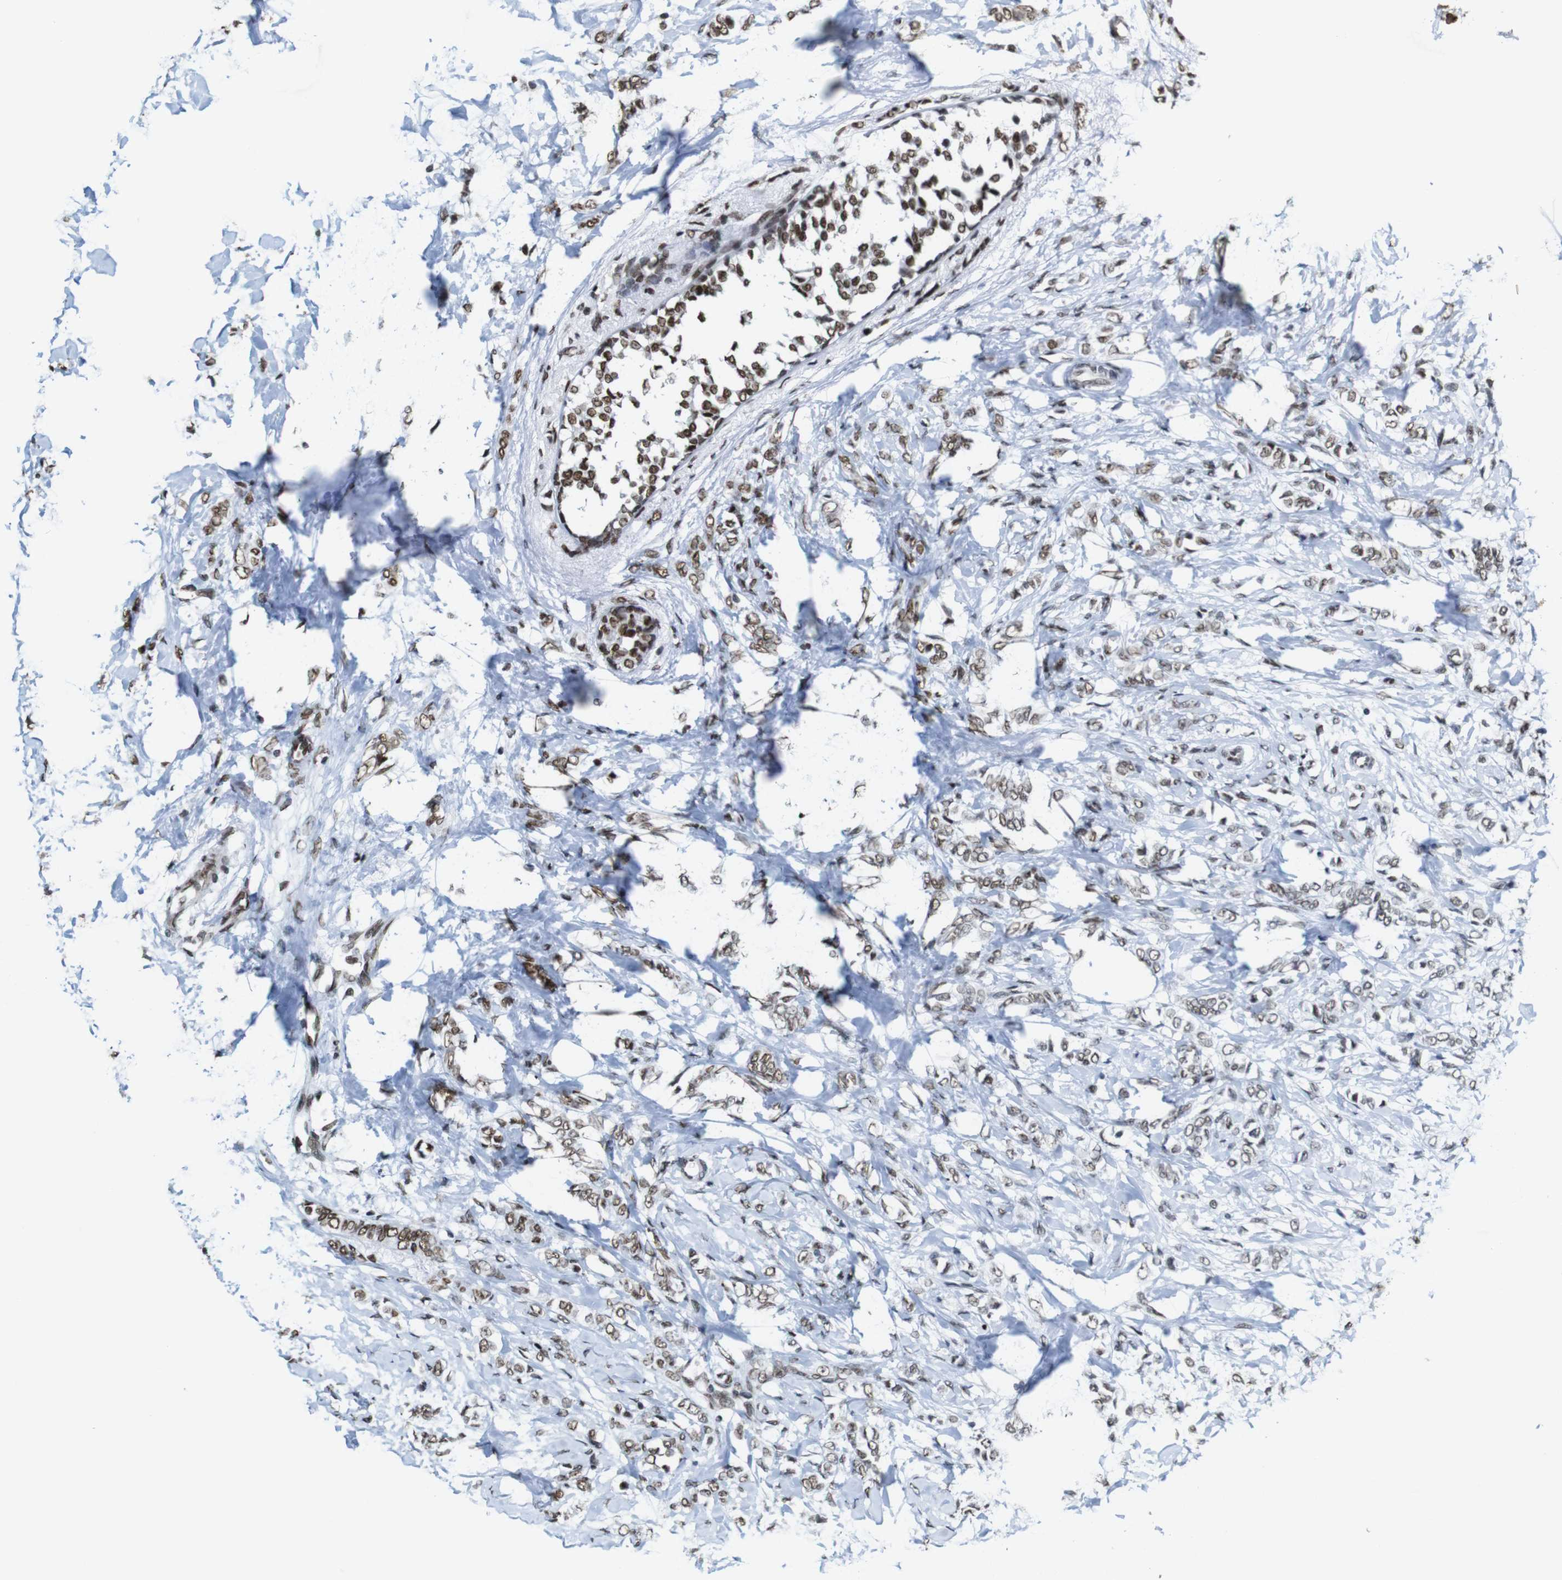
{"staining": {"intensity": "moderate", "quantity": ">75%", "location": "nuclear"}, "tissue": "breast cancer", "cell_type": "Tumor cells", "image_type": "cancer", "snomed": [{"axis": "morphology", "description": "Lobular carcinoma, in situ"}, {"axis": "morphology", "description": "Lobular carcinoma"}, {"axis": "topography", "description": "Breast"}], "caption": "Immunohistochemistry of breast cancer (lobular carcinoma) demonstrates medium levels of moderate nuclear expression in about >75% of tumor cells. Nuclei are stained in blue.", "gene": "ROMO1", "patient": {"sex": "female", "age": 41}}